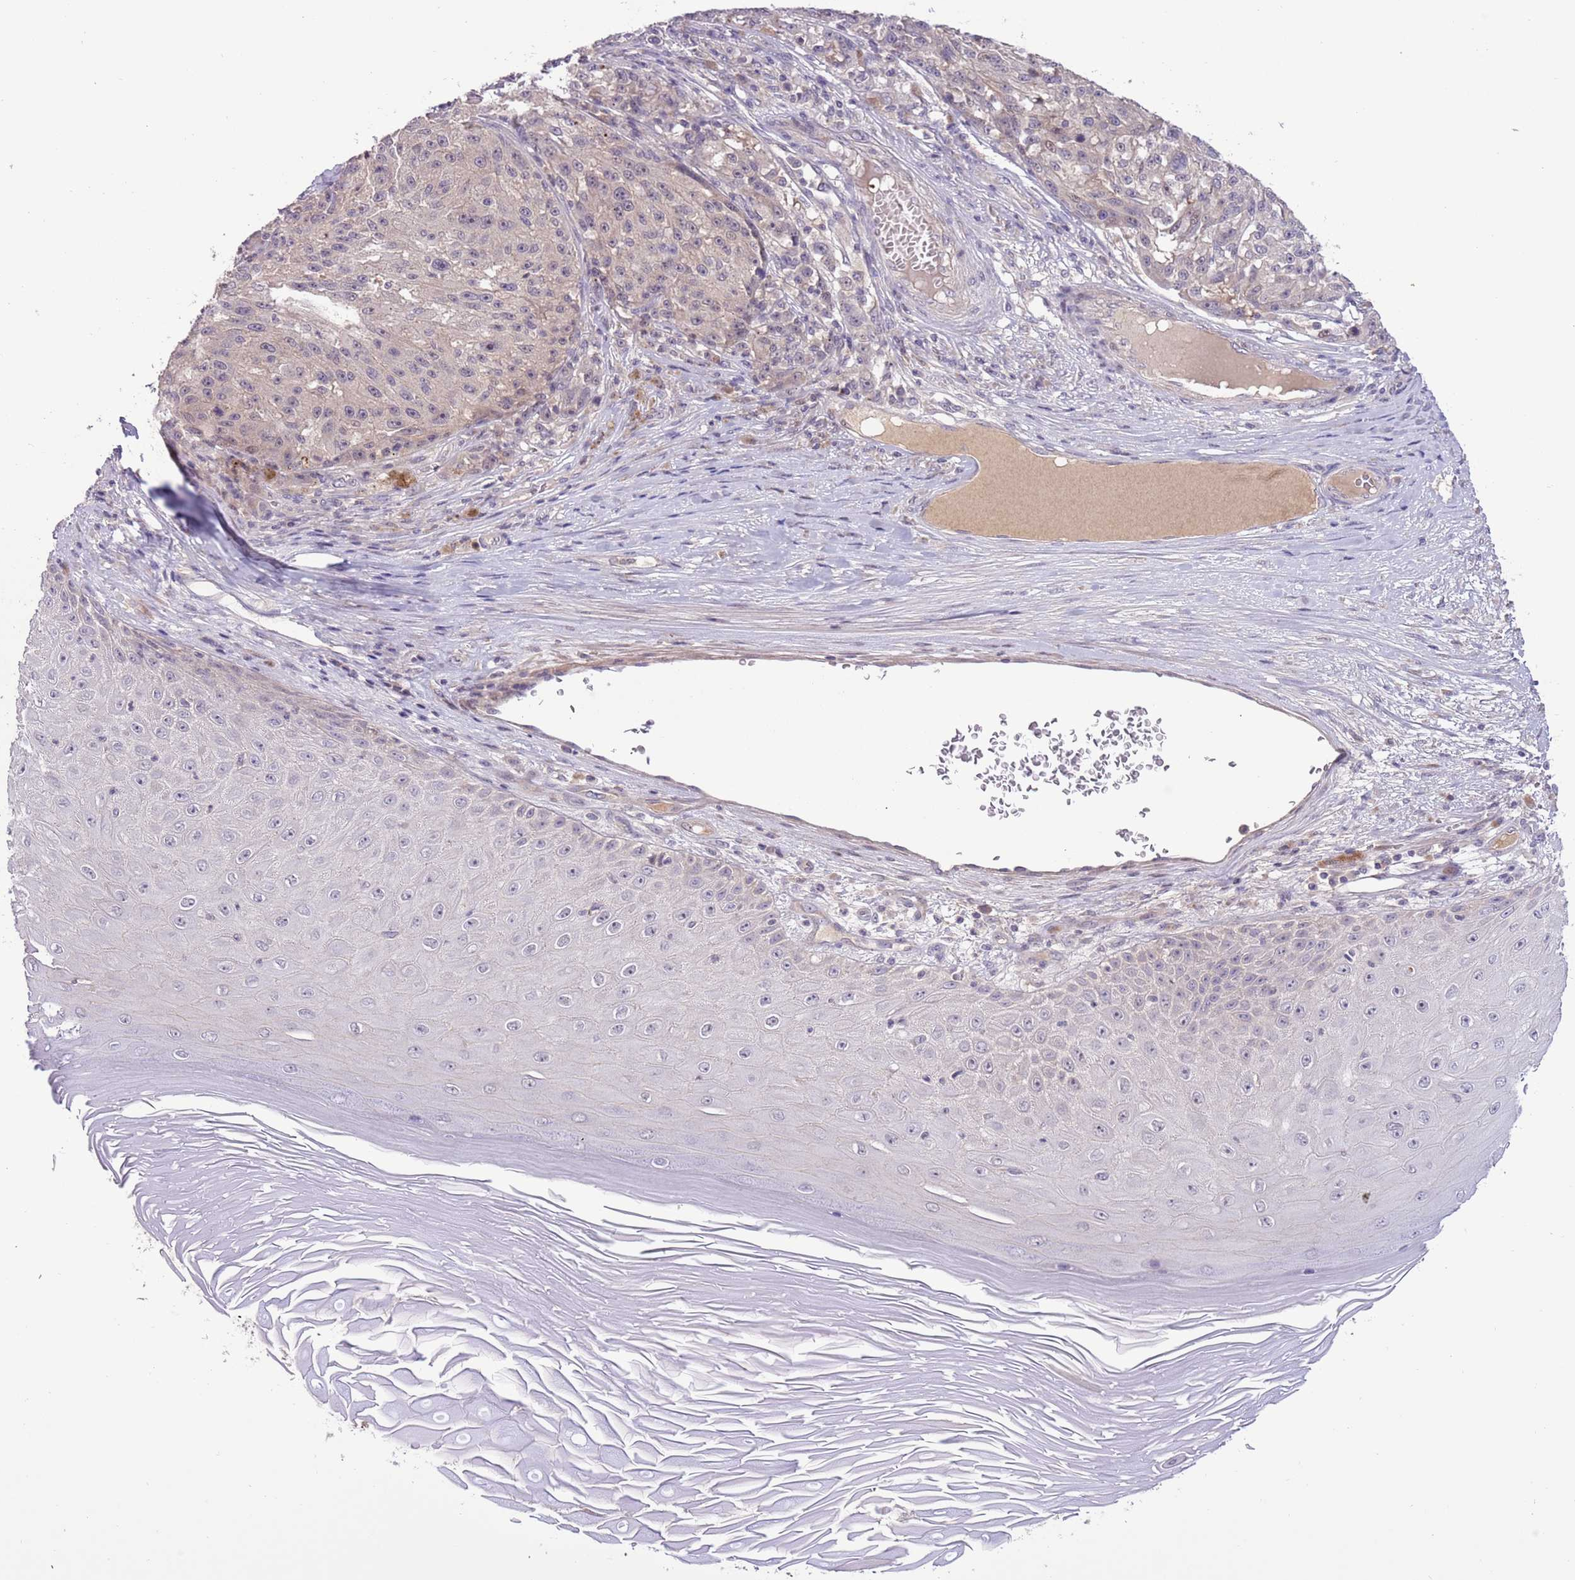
{"staining": {"intensity": "weak", "quantity": "<25%", "location": "cytoplasmic/membranous"}, "tissue": "melanoma", "cell_type": "Tumor cells", "image_type": "cancer", "snomed": [{"axis": "morphology", "description": "Malignant melanoma, NOS"}, {"axis": "topography", "description": "Skin"}], "caption": "Tumor cells are negative for protein expression in human melanoma.", "gene": "SHROOM3", "patient": {"sex": "male", "age": 53}}